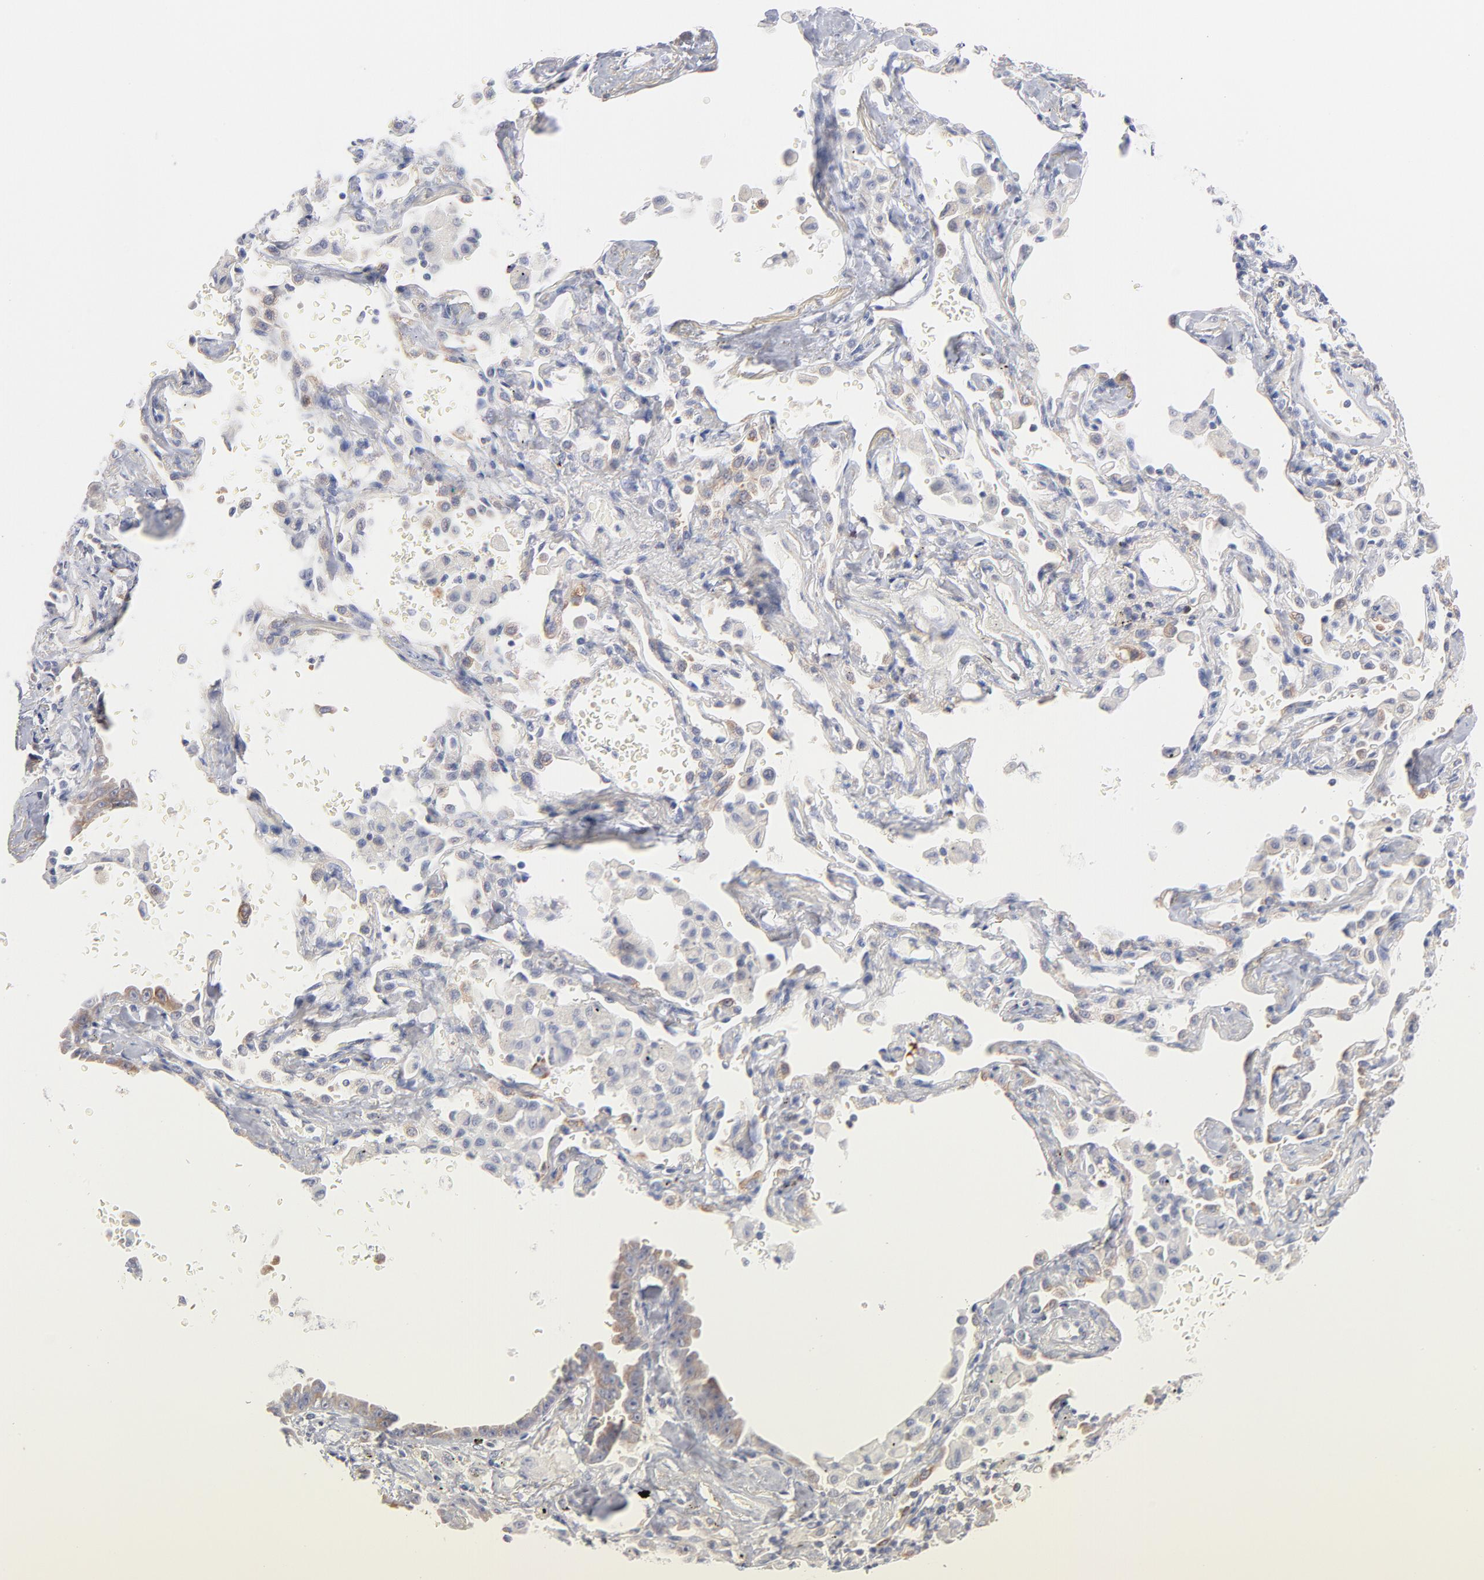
{"staining": {"intensity": "weak", "quantity": "25%-75%", "location": "cytoplasmic/membranous"}, "tissue": "lung cancer", "cell_type": "Tumor cells", "image_type": "cancer", "snomed": [{"axis": "morphology", "description": "Adenocarcinoma, NOS"}, {"axis": "topography", "description": "Lung"}], "caption": "An immunohistochemistry image of tumor tissue is shown. Protein staining in brown labels weak cytoplasmic/membranous positivity in lung cancer (adenocarcinoma) within tumor cells. Nuclei are stained in blue.", "gene": "MID1", "patient": {"sex": "female", "age": 64}}